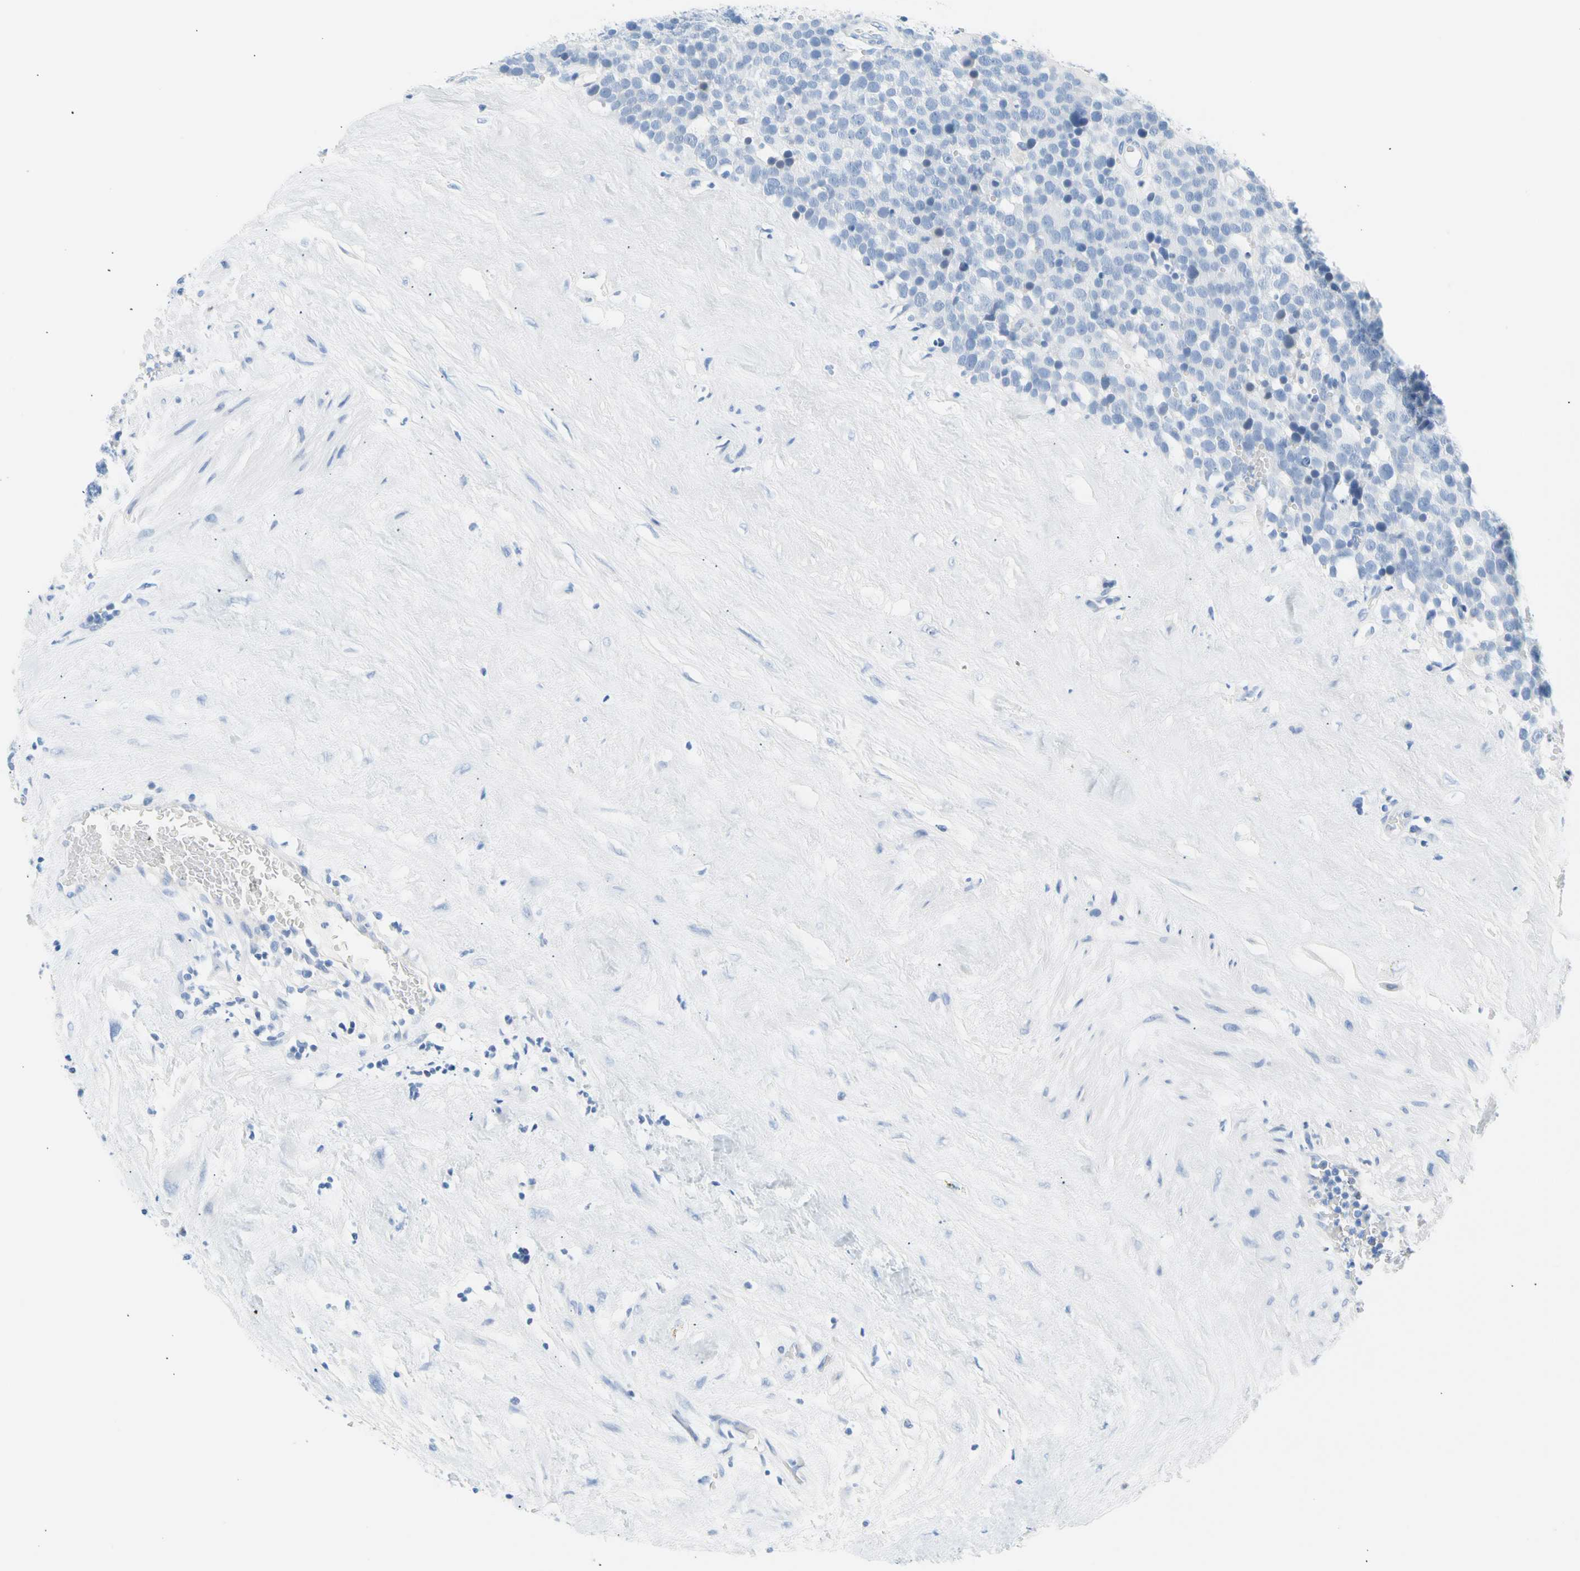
{"staining": {"intensity": "negative", "quantity": "none", "location": "none"}, "tissue": "testis cancer", "cell_type": "Tumor cells", "image_type": "cancer", "snomed": [{"axis": "morphology", "description": "Seminoma, NOS"}, {"axis": "topography", "description": "Testis"}], "caption": "Immunohistochemistry photomicrograph of human testis seminoma stained for a protein (brown), which demonstrates no expression in tumor cells.", "gene": "CEL", "patient": {"sex": "male", "age": 71}}